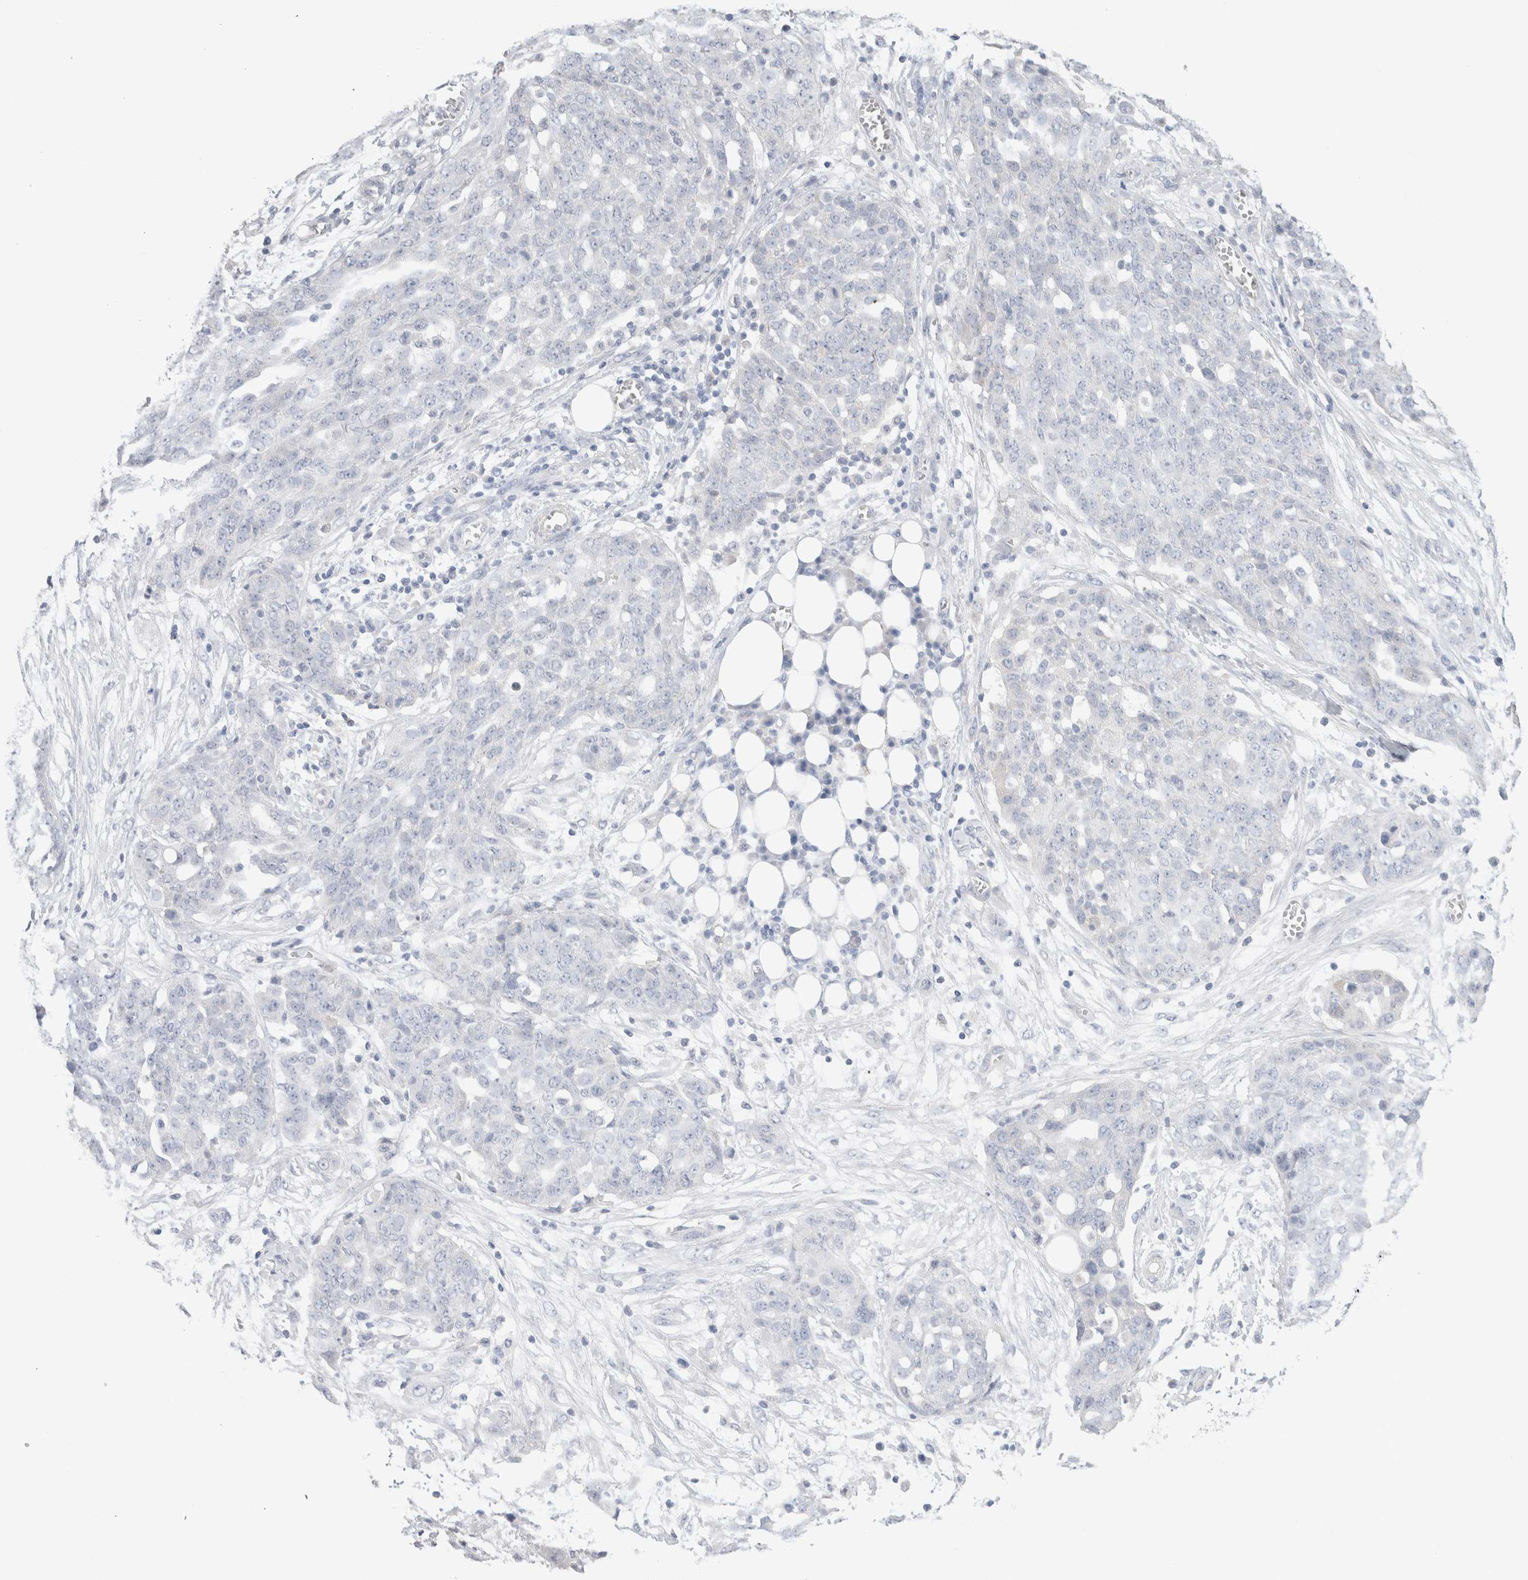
{"staining": {"intensity": "negative", "quantity": "none", "location": "none"}, "tissue": "ovarian cancer", "cell_type": "Tumor cells", "image_type": "cancer", "snomed": [{"axis": "morphology", "description": "Cystadenocarcinoma, serous, NOS"}, {"axis": "topography", "description": "Soft tissue"}, {"axis": "topography", "description": "Ovary"}], "caption": "The histopathology image reveals no staining of tumor cells in ovarian serous cystadenocarcinoma.", "gene": "NDOR1", "patient": {"sex": "female", "age": 57}}